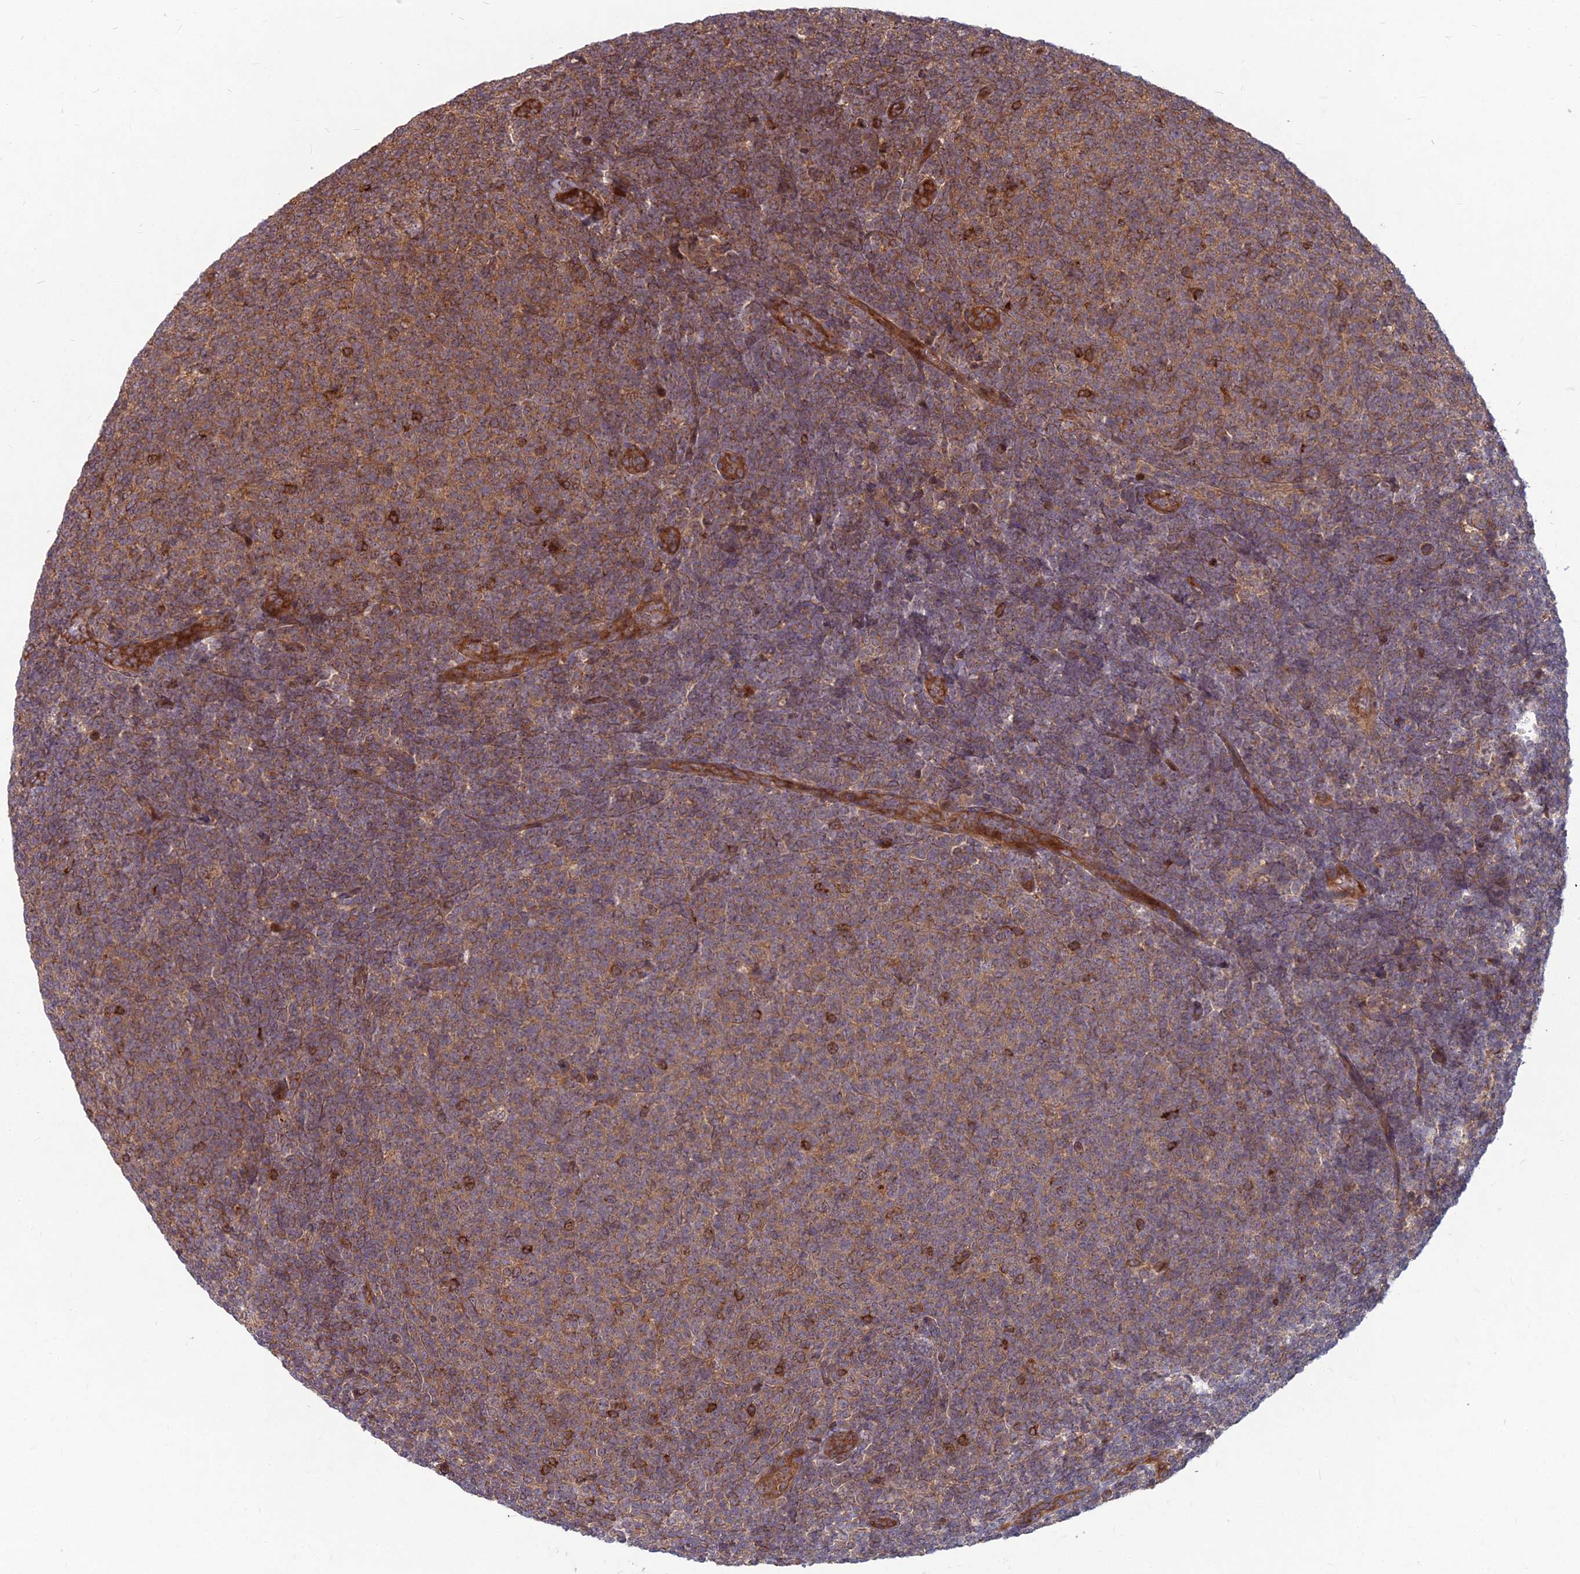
{"staining": {"intensity": "moderate", "quantity": "<25%", "location": "cytoplasmic/membranous"}, "tissue": "lymphoma", "cell_type": "Tumor cells", "image_type": "cancer", "snomed": [{"axis": "morphology", "description": "Malignant lymphoma, non-Hodgkin's type, Low grade"}, {"axis": "topography", "description": "Lymph node"}], "caption": "The image demonstrates a brown stain indicating the presence of a protein in the cytoplasmic/membranous of tumor cells in lymphoma. Using DAB (3,3'-diaminobenzidine) (brown) and hematoxylin (blue) stains, captured at high magnification using brightfield microscopy.", "gene": "MFSD8", "patient": {"sex": "male", "age": 66}}